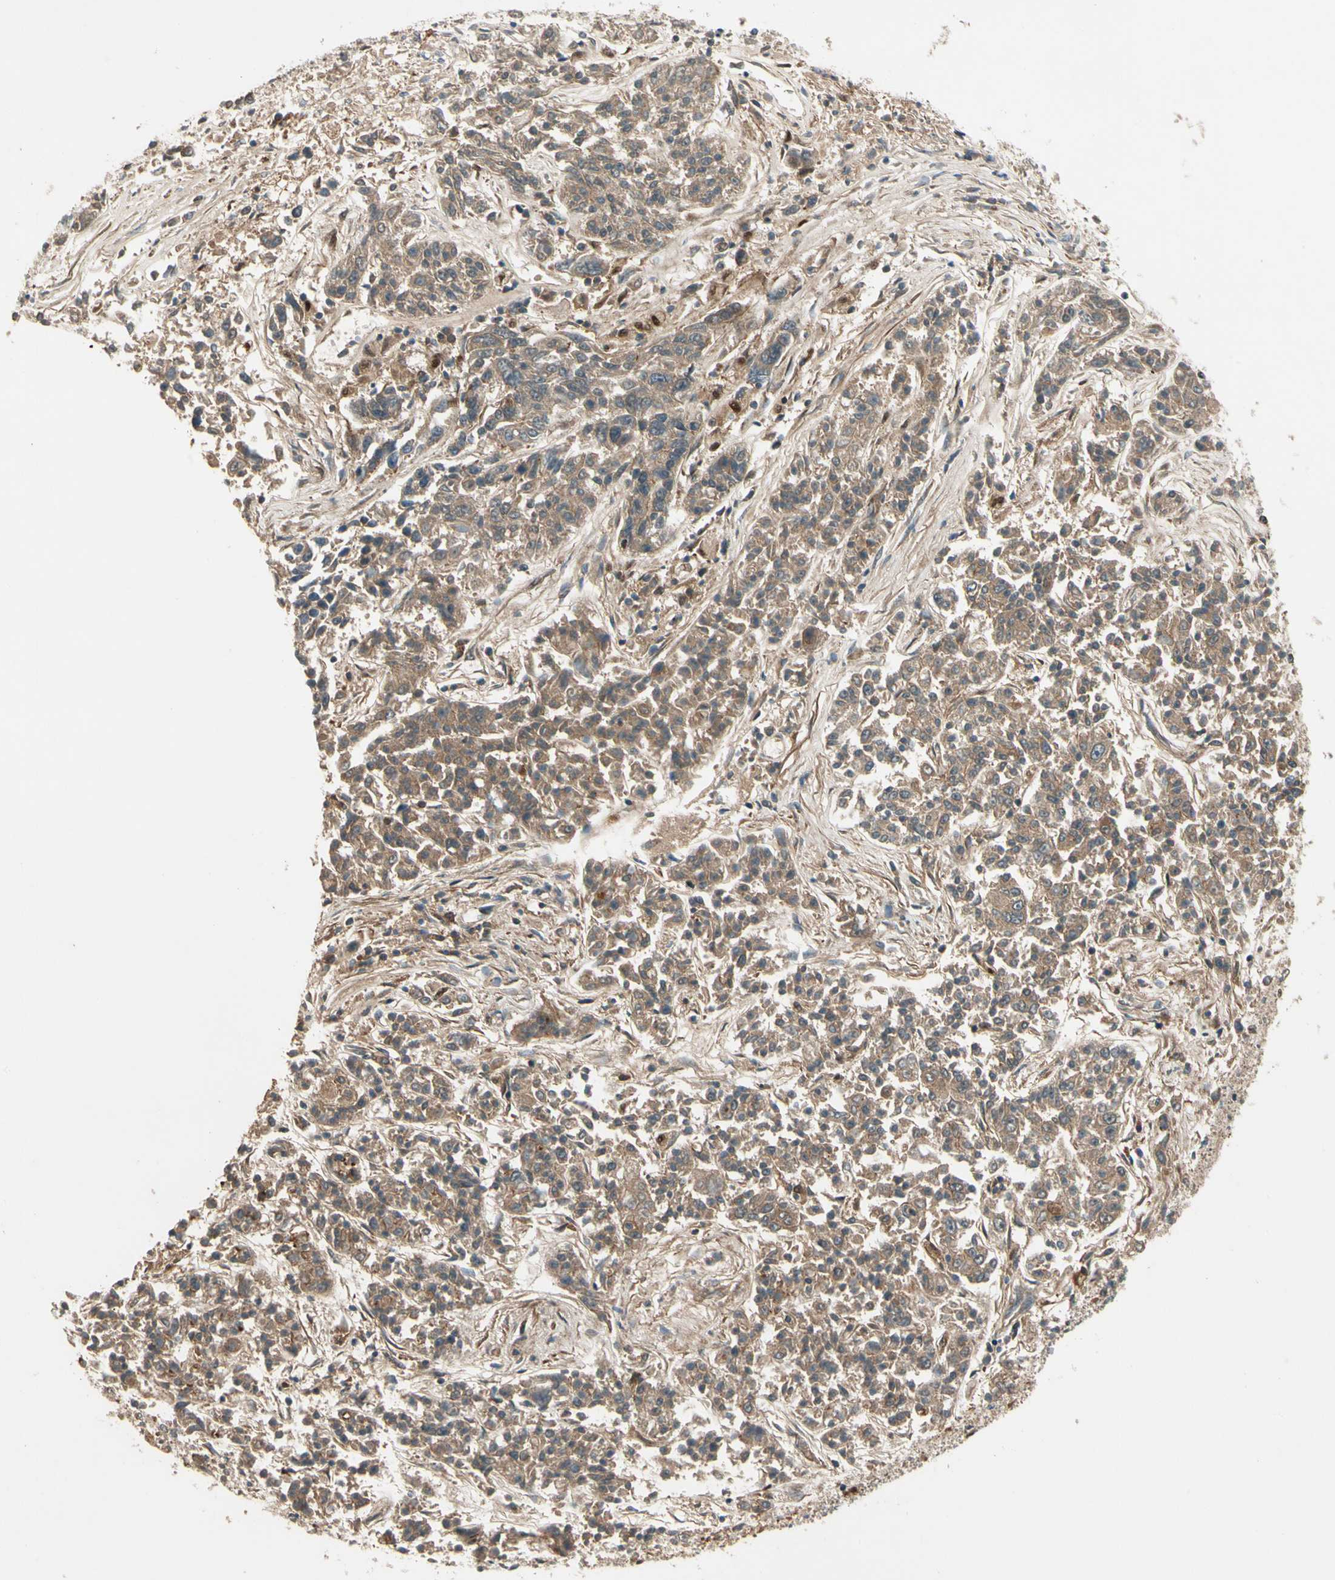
{"staining": {"intensity": "moderate", "quantity": ">75%", "location": "cytoplasmic/membranous"}, "tissue": "lung cancer", "cell_type": "Tumor cells", "image_type": "cancer", "snomed": [{"axis": "morphology", "description": "Adenocarcinoma, NOS"}, {"axis": "topography", "description": "Lung"}], "caption": "Immunohistochemical staining of human adenocarcinoma (lung) reveals medium levels of moderate cytoplasmic/membranous protein positivity in approximately >75% of tumor cells.", "gene": "ACVR1C", "patient": {"sex": "male", "age": 84}}